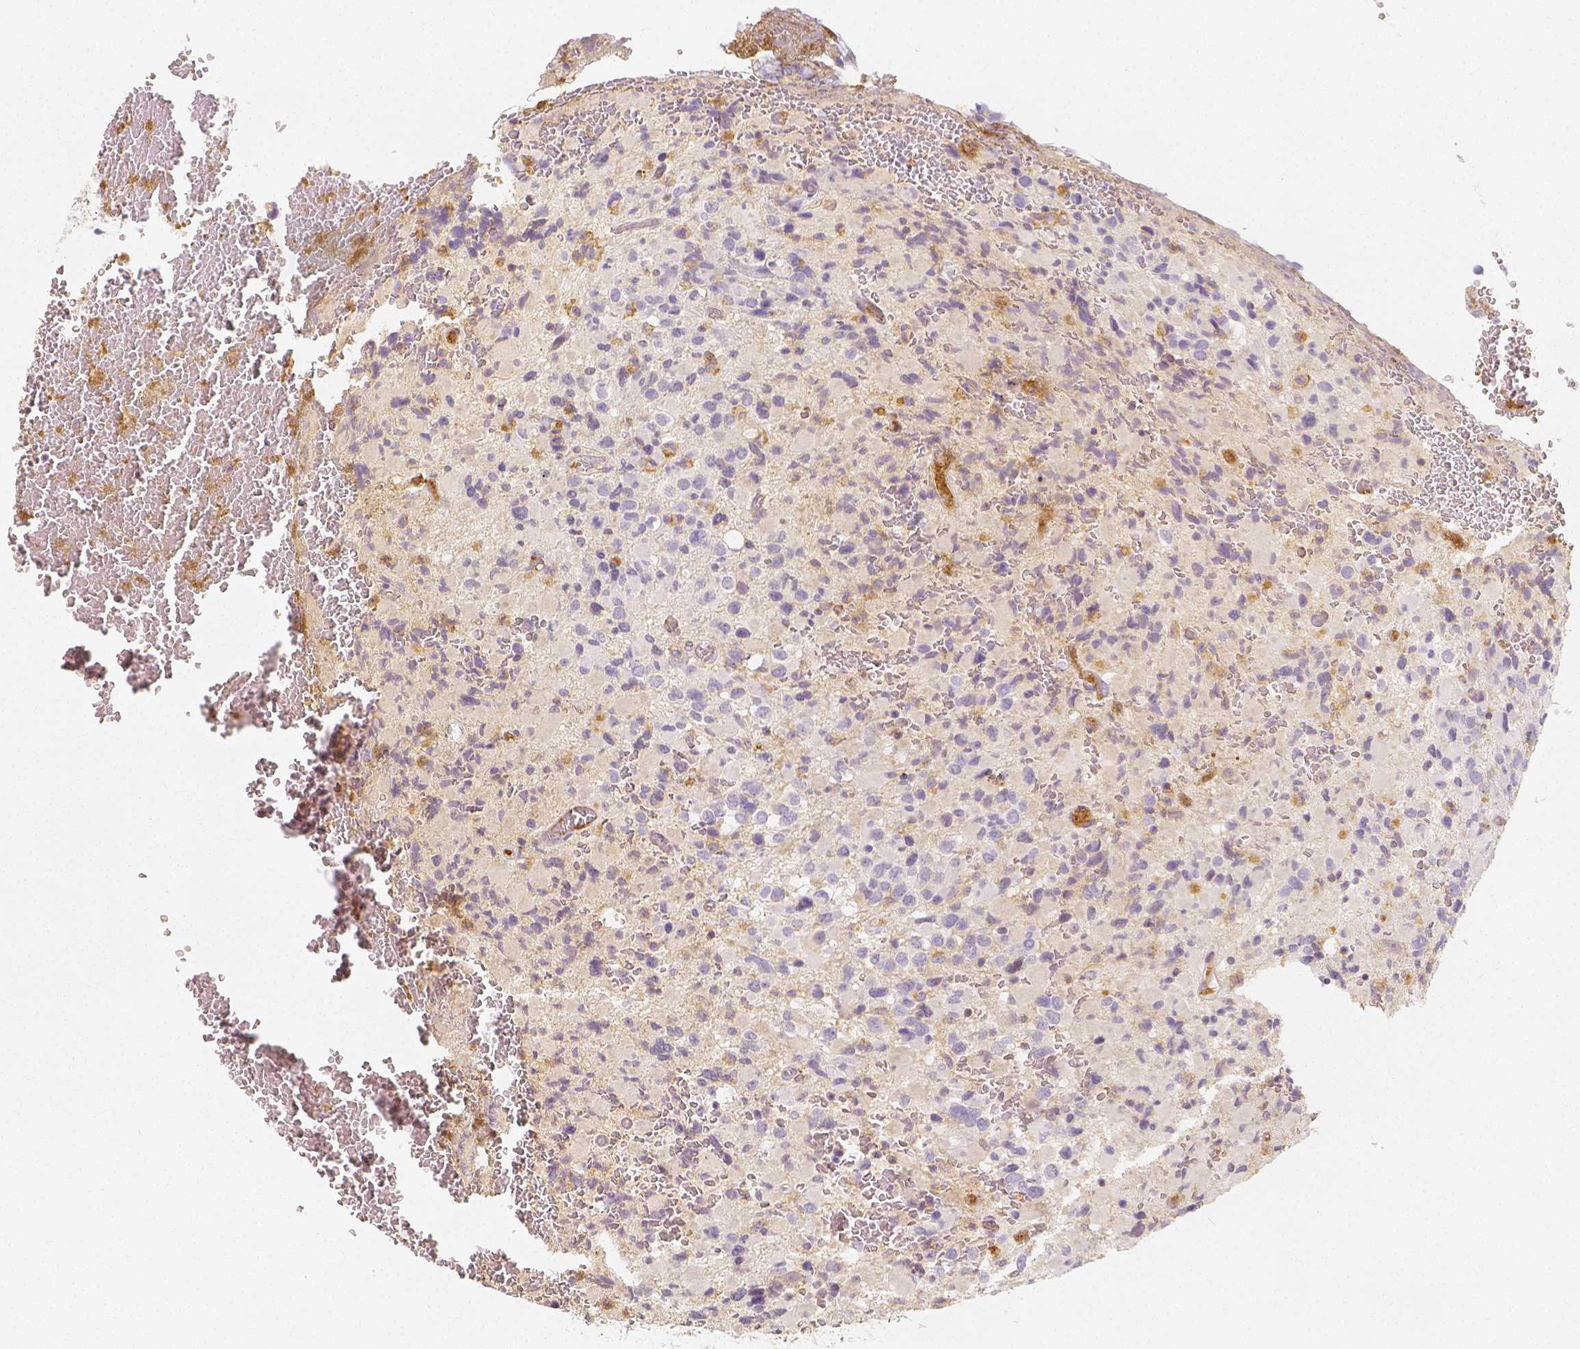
{"staining": {"intensity": "negative", "quantity": "none", "location": "none"}, "tissue": "glioma", "cell_type": "Tumor cells", "image_type": "cancer", "snomed": [{"axis": "morphology", "description": "Glioma, malignant, High grade"}, {"axis": "topography", "description": "Brain"}], "caption": "High power microscopy histopathology image of an immunohistochemistry histopathology image of glioma, revealing no significant expression in tumor cells.", "gene": "PTPRJ", "patient": {"sex": "female", "age": 40}}